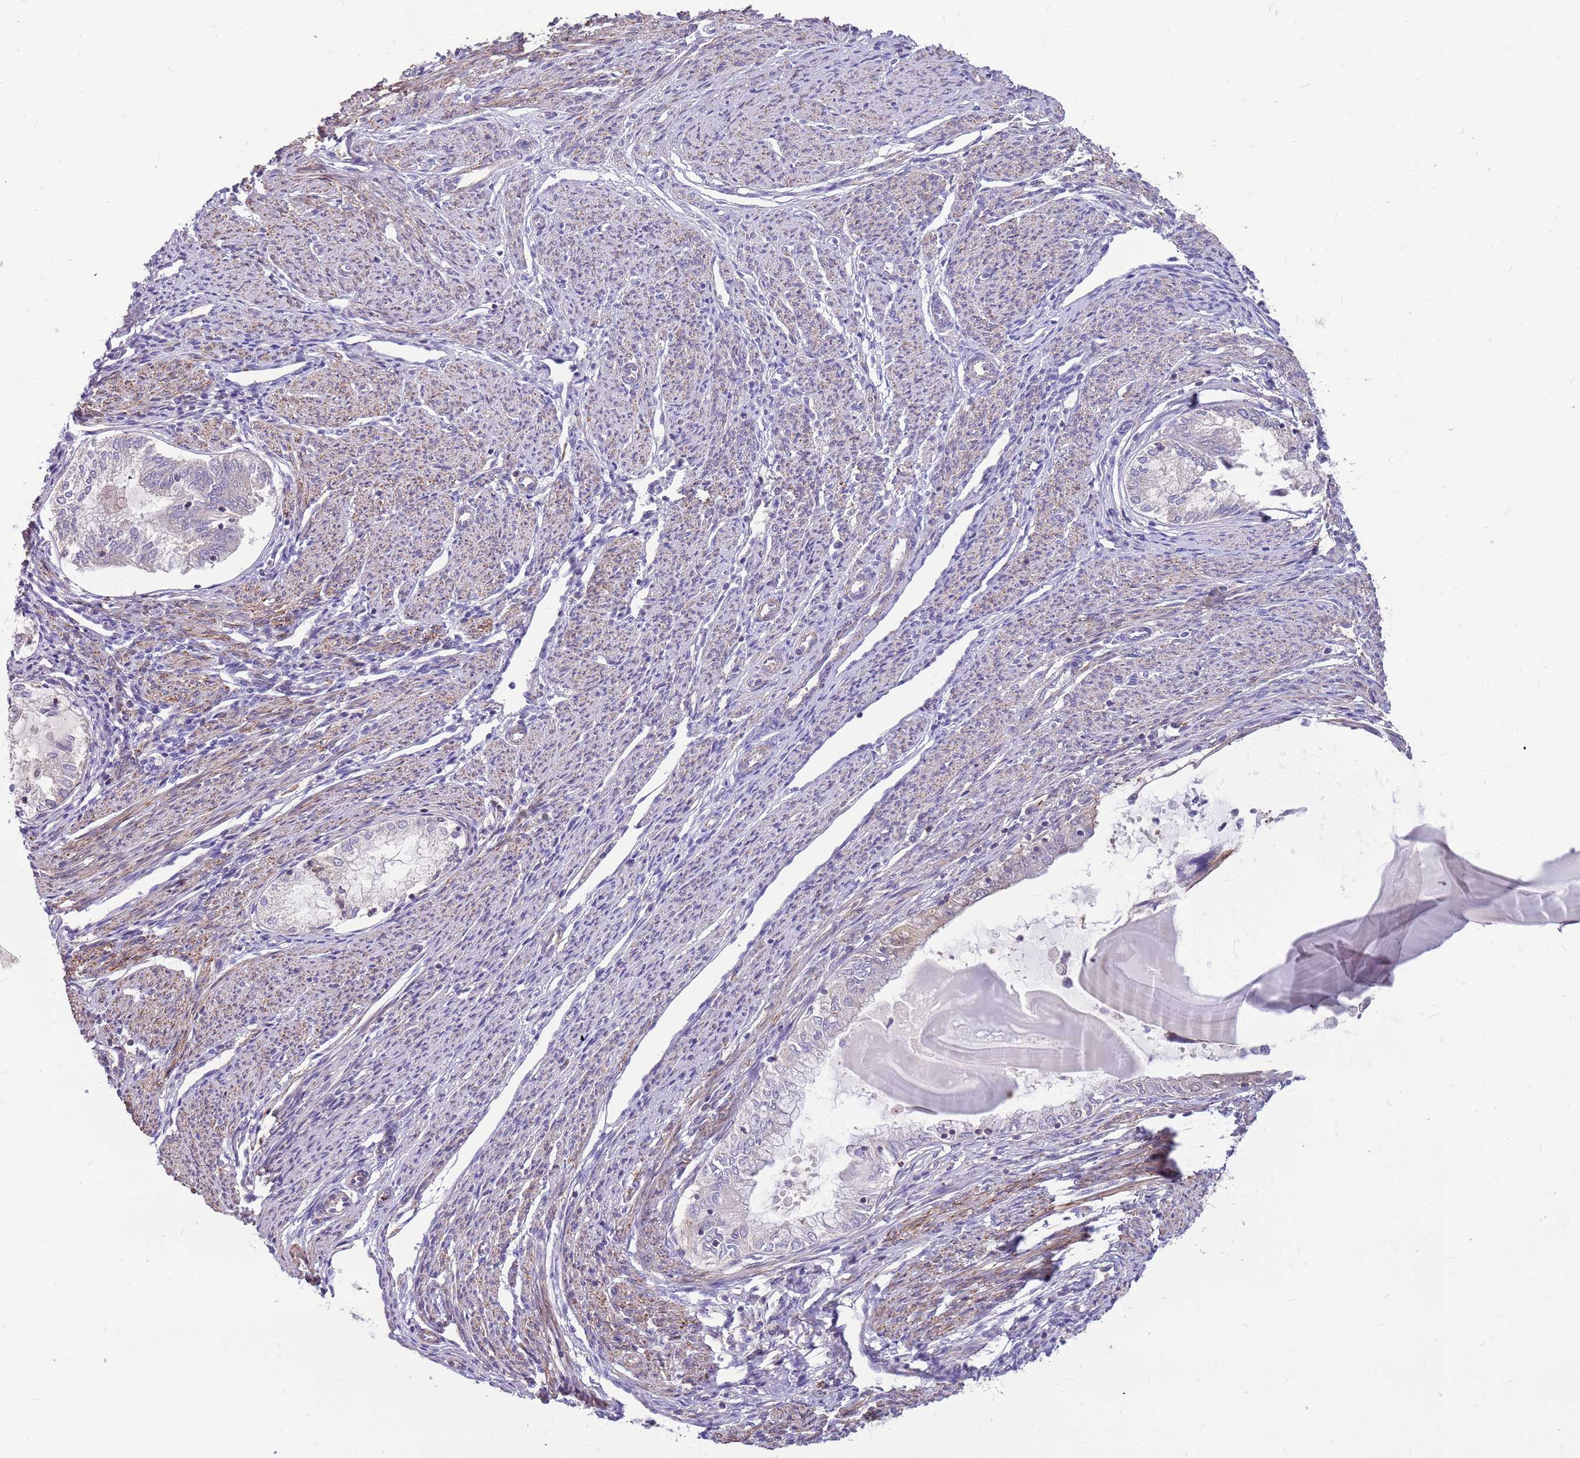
{"staining": {"intensity": "negative", "quantity": "none", "location": "none"}, "tissue": "endometrial cancer", "cell_type": "Tumor cells", "image_type": "cancer", "snomed": [{"axis": "morphology", "description": "Adenocarcinoma, NOS"}, {"axis": "topography", "description": "Endometrium"}], "caption": "The immunohistochemistry (IHC) micrograph has no significant positivity in tumor cells of endometrial adenocarcinoma tissue.", "gene": "MVD", "patient": {"sex": "female", "age": 79}}